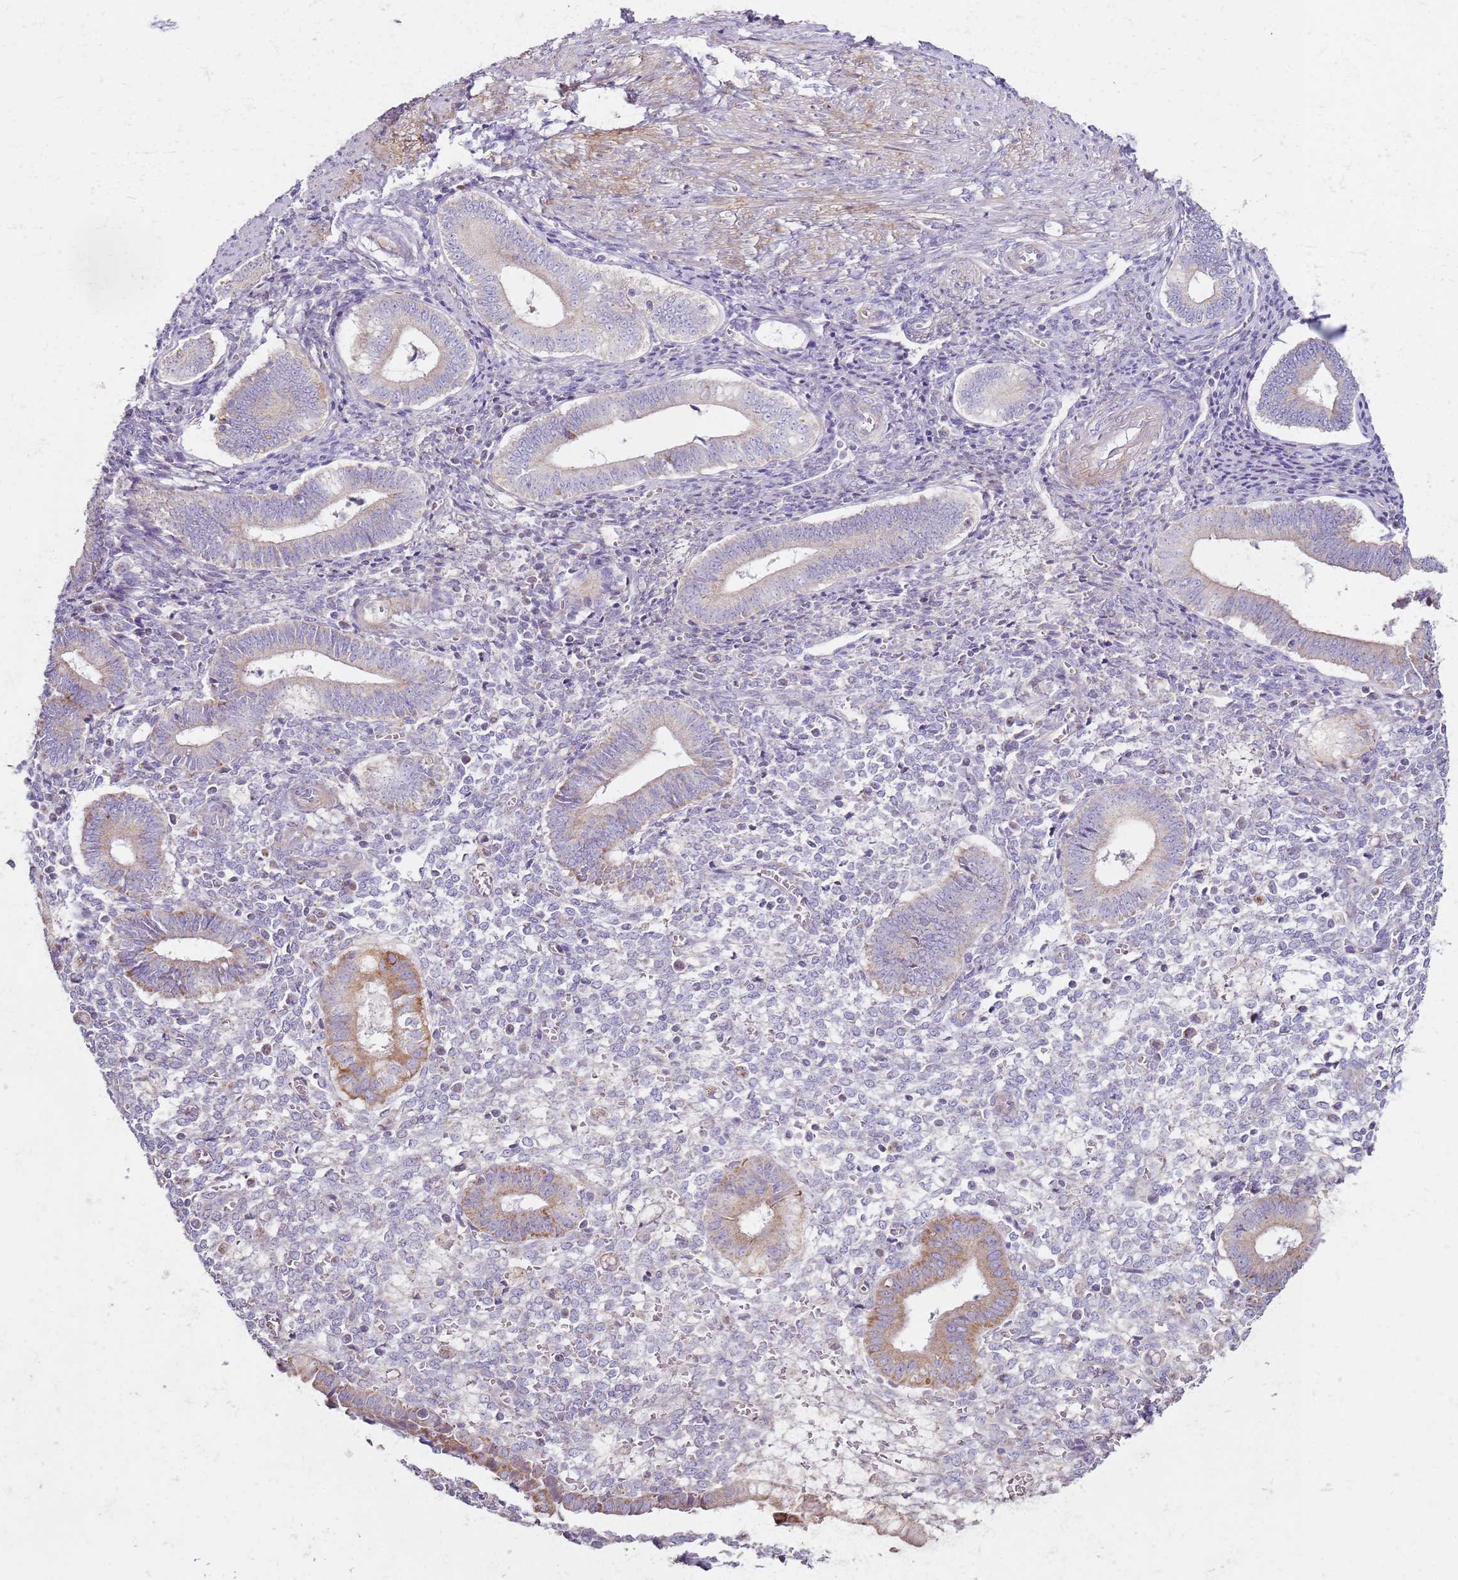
{"staining": {"intensity": "negative", "quantity": "none", "location": "none"}, "tissue": "endometrium", "cell_type": "Cells in endometrial stroma", "image_type": "normal", "snomed": [{"axis": "morphology", "description": "Normal tissue, NOS"}, {"axis": "topography", "description": "Other"}, {"axis": "topography", "description": "Endometrium"}], "caption": "IHC micrograph of benign endometrium: human endometrium stained with DAB exhibits no significant protein staining in cells in endometrial stroma.", "gene": "ALS2", "patient": {"sex": "female", "age": 44}}